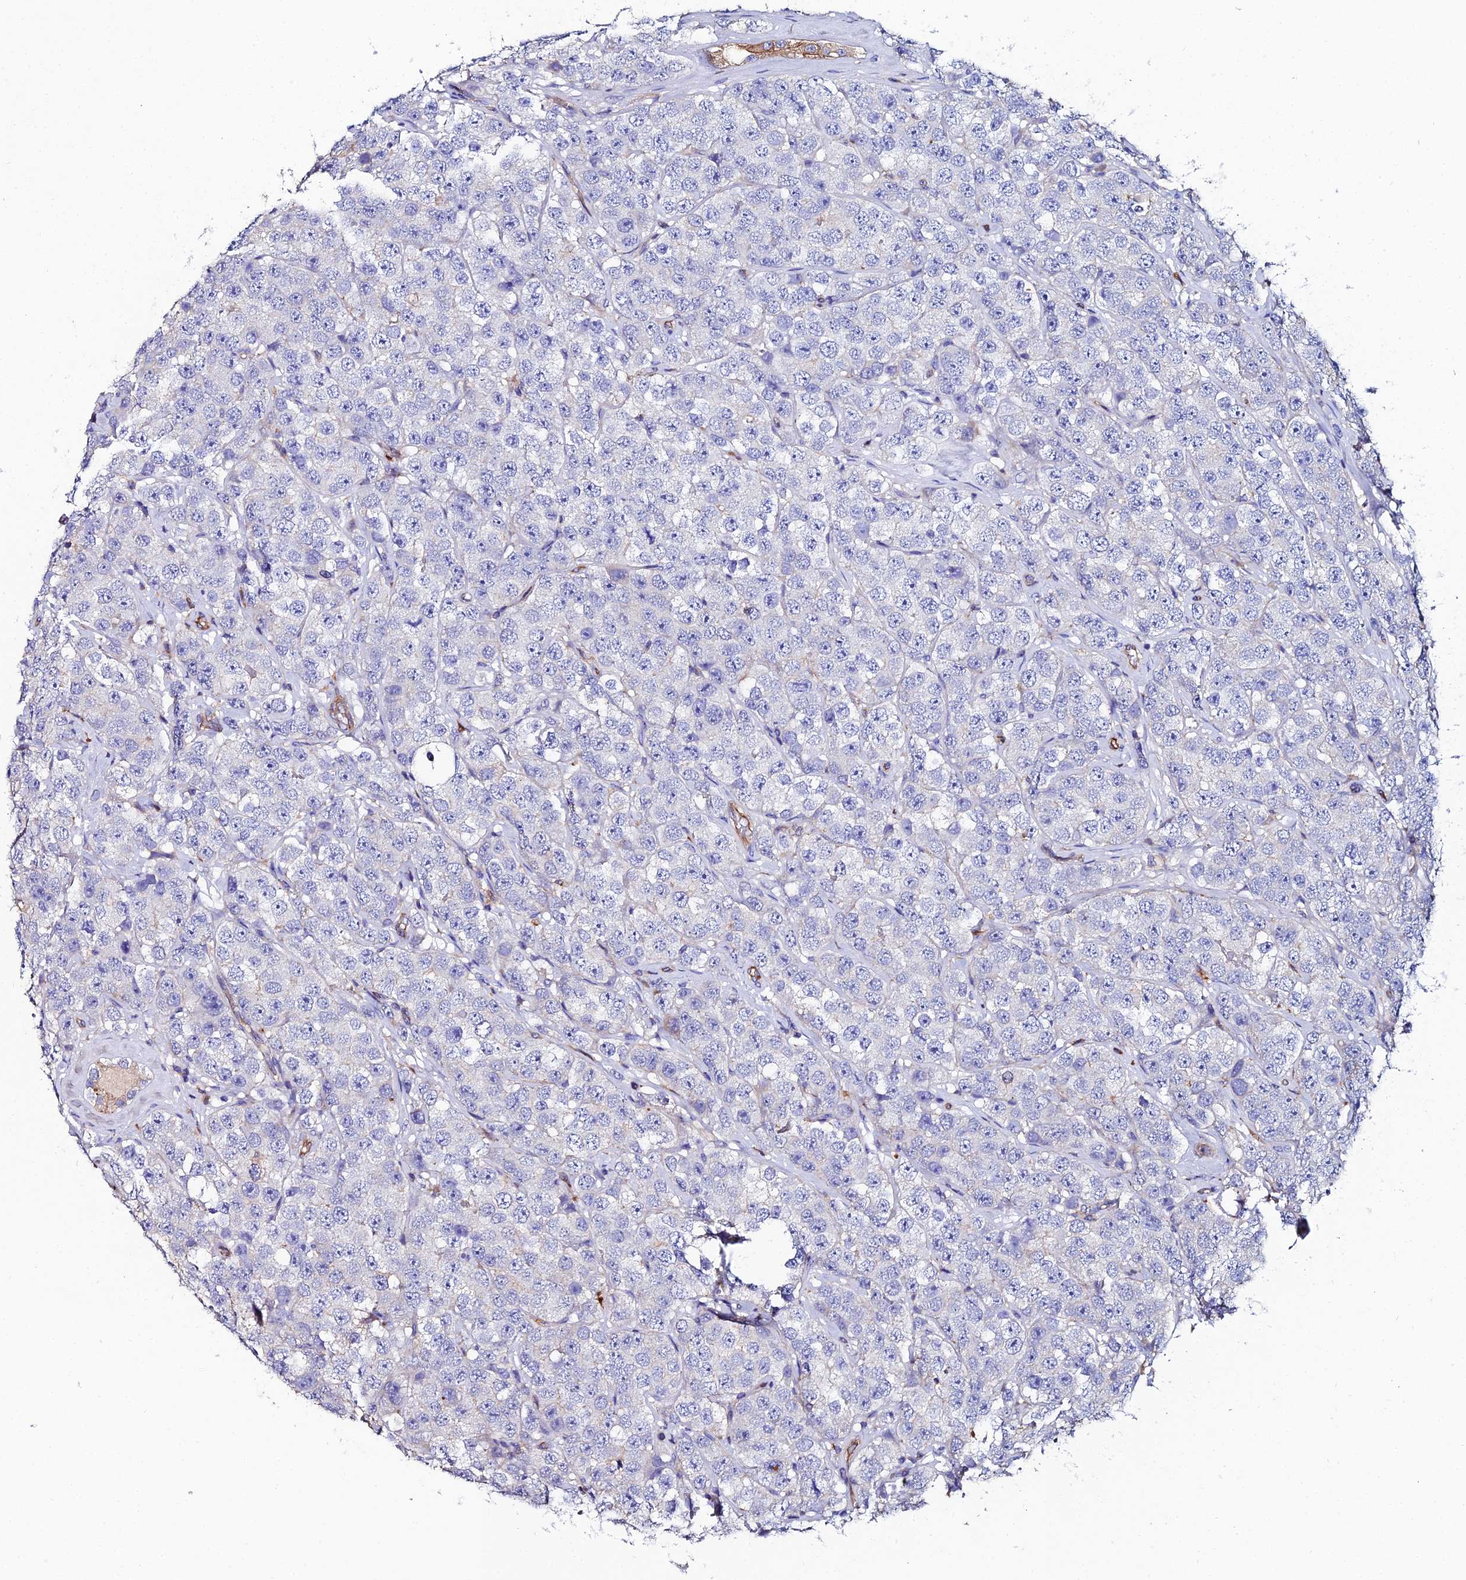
{"staining": {"intensity": "negative", "quantity": "none", "location": "none"}, "tissue": "testis cancer", "cell_type": "Tumor cells", "image_type": "cancer", "snomed": [{"axis": "morphology", "description": "Seminoma, NOS"}, {"axis": "topography", "description": "Testis"}], "caption": "Human testis cancer stained for a protein using immunohistochemistry (IHC) reveals no expression in tumor cells.", "gene": "C6", "patient": {"sex": "male", "age": 28}}